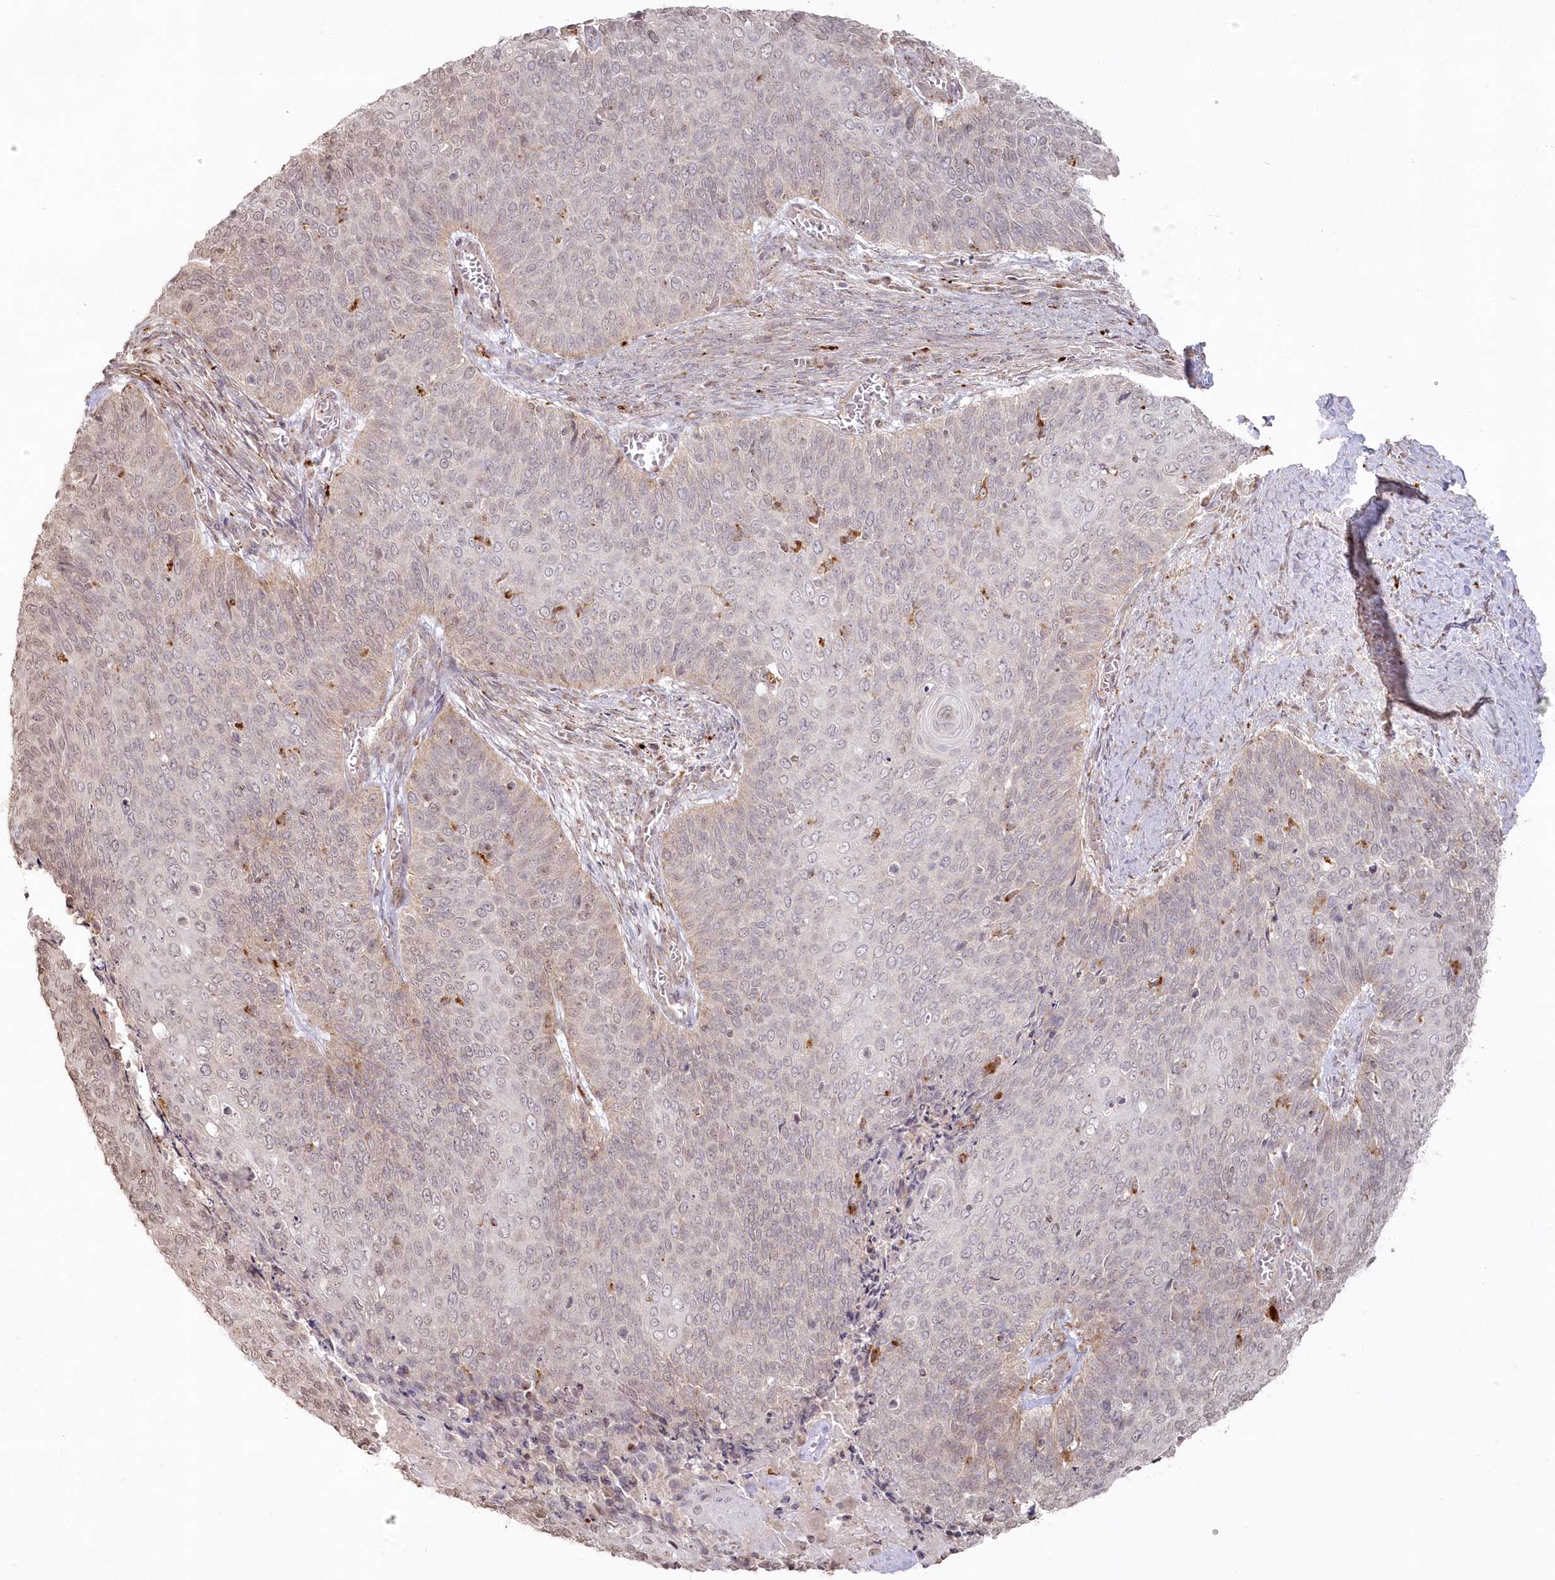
{"staining": {"intensity": "weak", "quantity": "<25%", "location": "cytoplasmic/membranous"}, "tissue": "cervical cancer", "cell_type": "Tumor cells", "image_type": "cancer", "snomed": [{"axis": "morphology", "description": "Squamous cell carcinoma, NOS"}, {"axis": "topography", "description": "Cervix"}], "caption": "DAB immunohistochemical staining of cervical squamous cell carcinoma reveals no significant expression in tumor cells. (Brightfield microscopy of DAB (3,3'-diaminobenzidine) immunohistochemistry at high magnification).", "gene": "ARSB", "patient": {"sex": "female", "age": 39}}